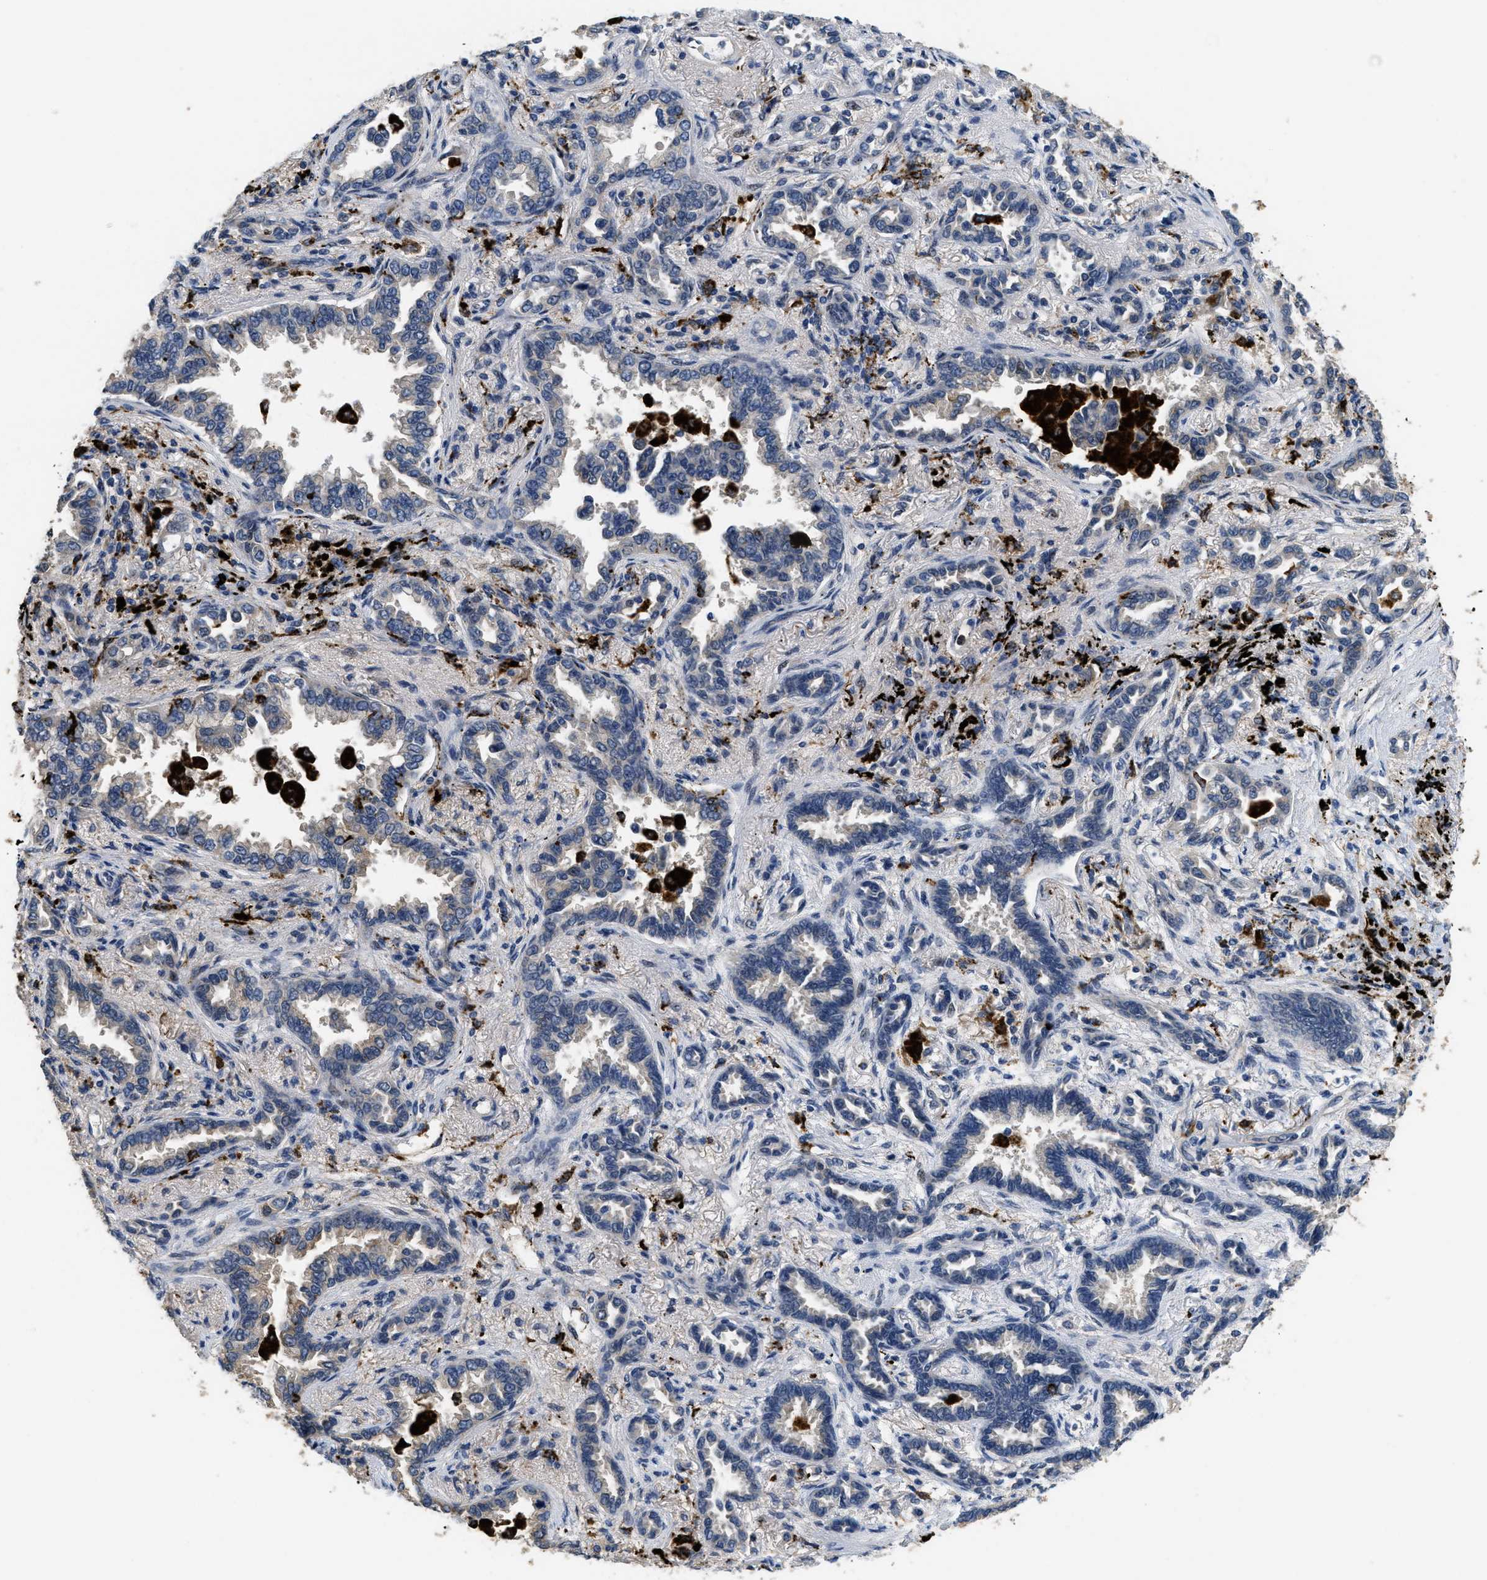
{"staining": {"intensity": "negative", "quantity": "none", "location": "none"}, "tissue": "lung cancer", "cell_type": "Tumor cells", "image_type": "cancer", "snomed": [{"axis": "morphology", "description": "Normal tissue, NOS"}, {"axis": "morphology", "description": "Adenocarcinoma, NOS"}, {"axis": "topography", "description": "Lung"}], "caption": "Tumor cells are negative for brown protein staining in lung adenocarcinoma.", "gene": "BMPR2", "patient": {"sex": "male", "age": 59}}